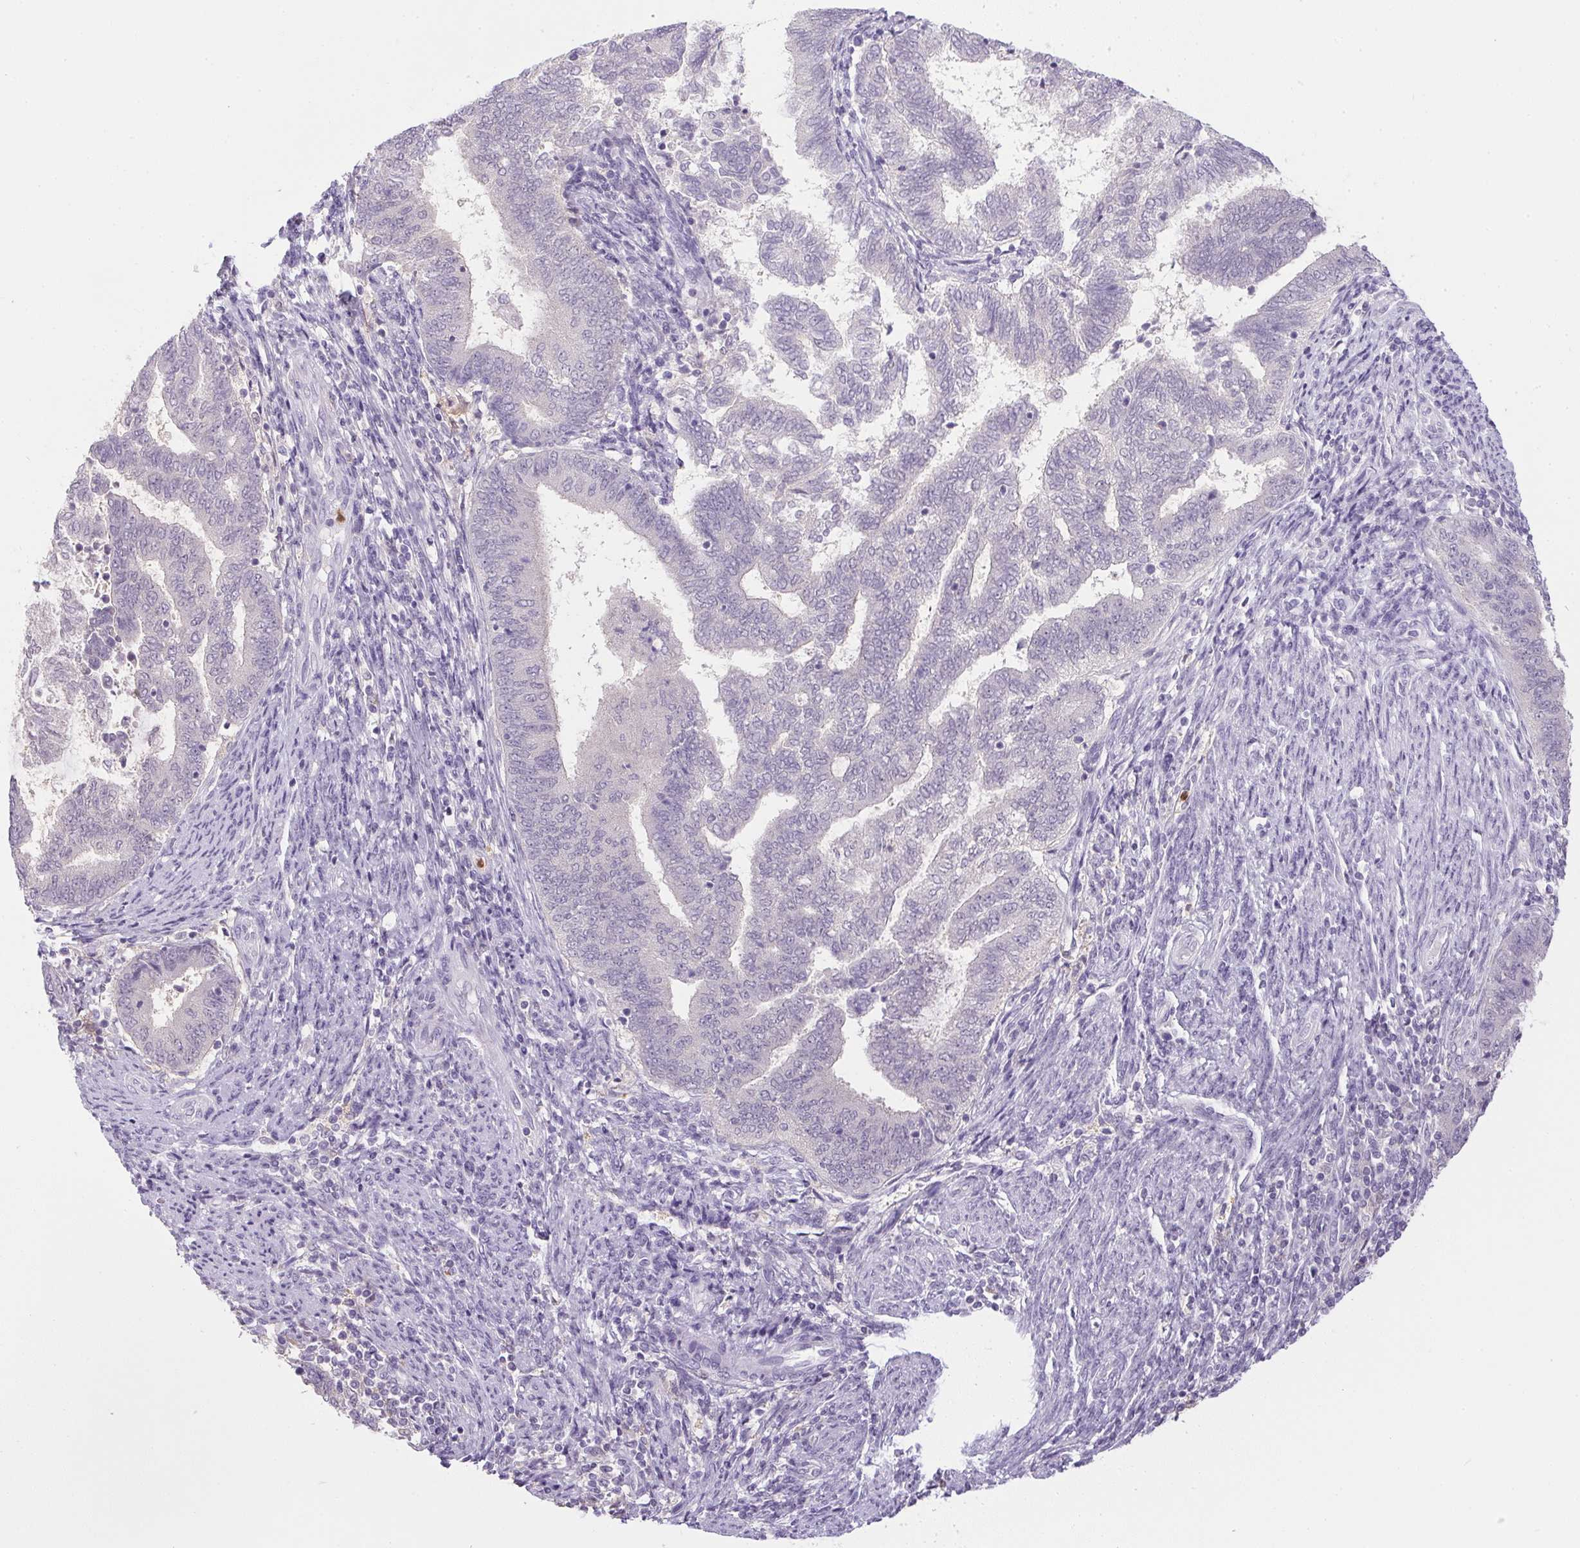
{"staining": {"intensity": "negative", "quantity": "none", "location": "none"}, "tissue": "endometrial cancer", "cell_type": "Tumor cells", "image_type": "cancer", "snomed": [{"axis": "morphology", "description": "Adenocarcinoma, NOS"}, {"axis": "topography", "description": "Endometrium"}], "caption": "A high-resolution micrograph shows IHC staining of endometrial cancer (adenocarcinoma), which reveals no significant positivity in tumor cells.", "gene": "DNAJC5G", "patient": {"sex": "female", "age": 65}}